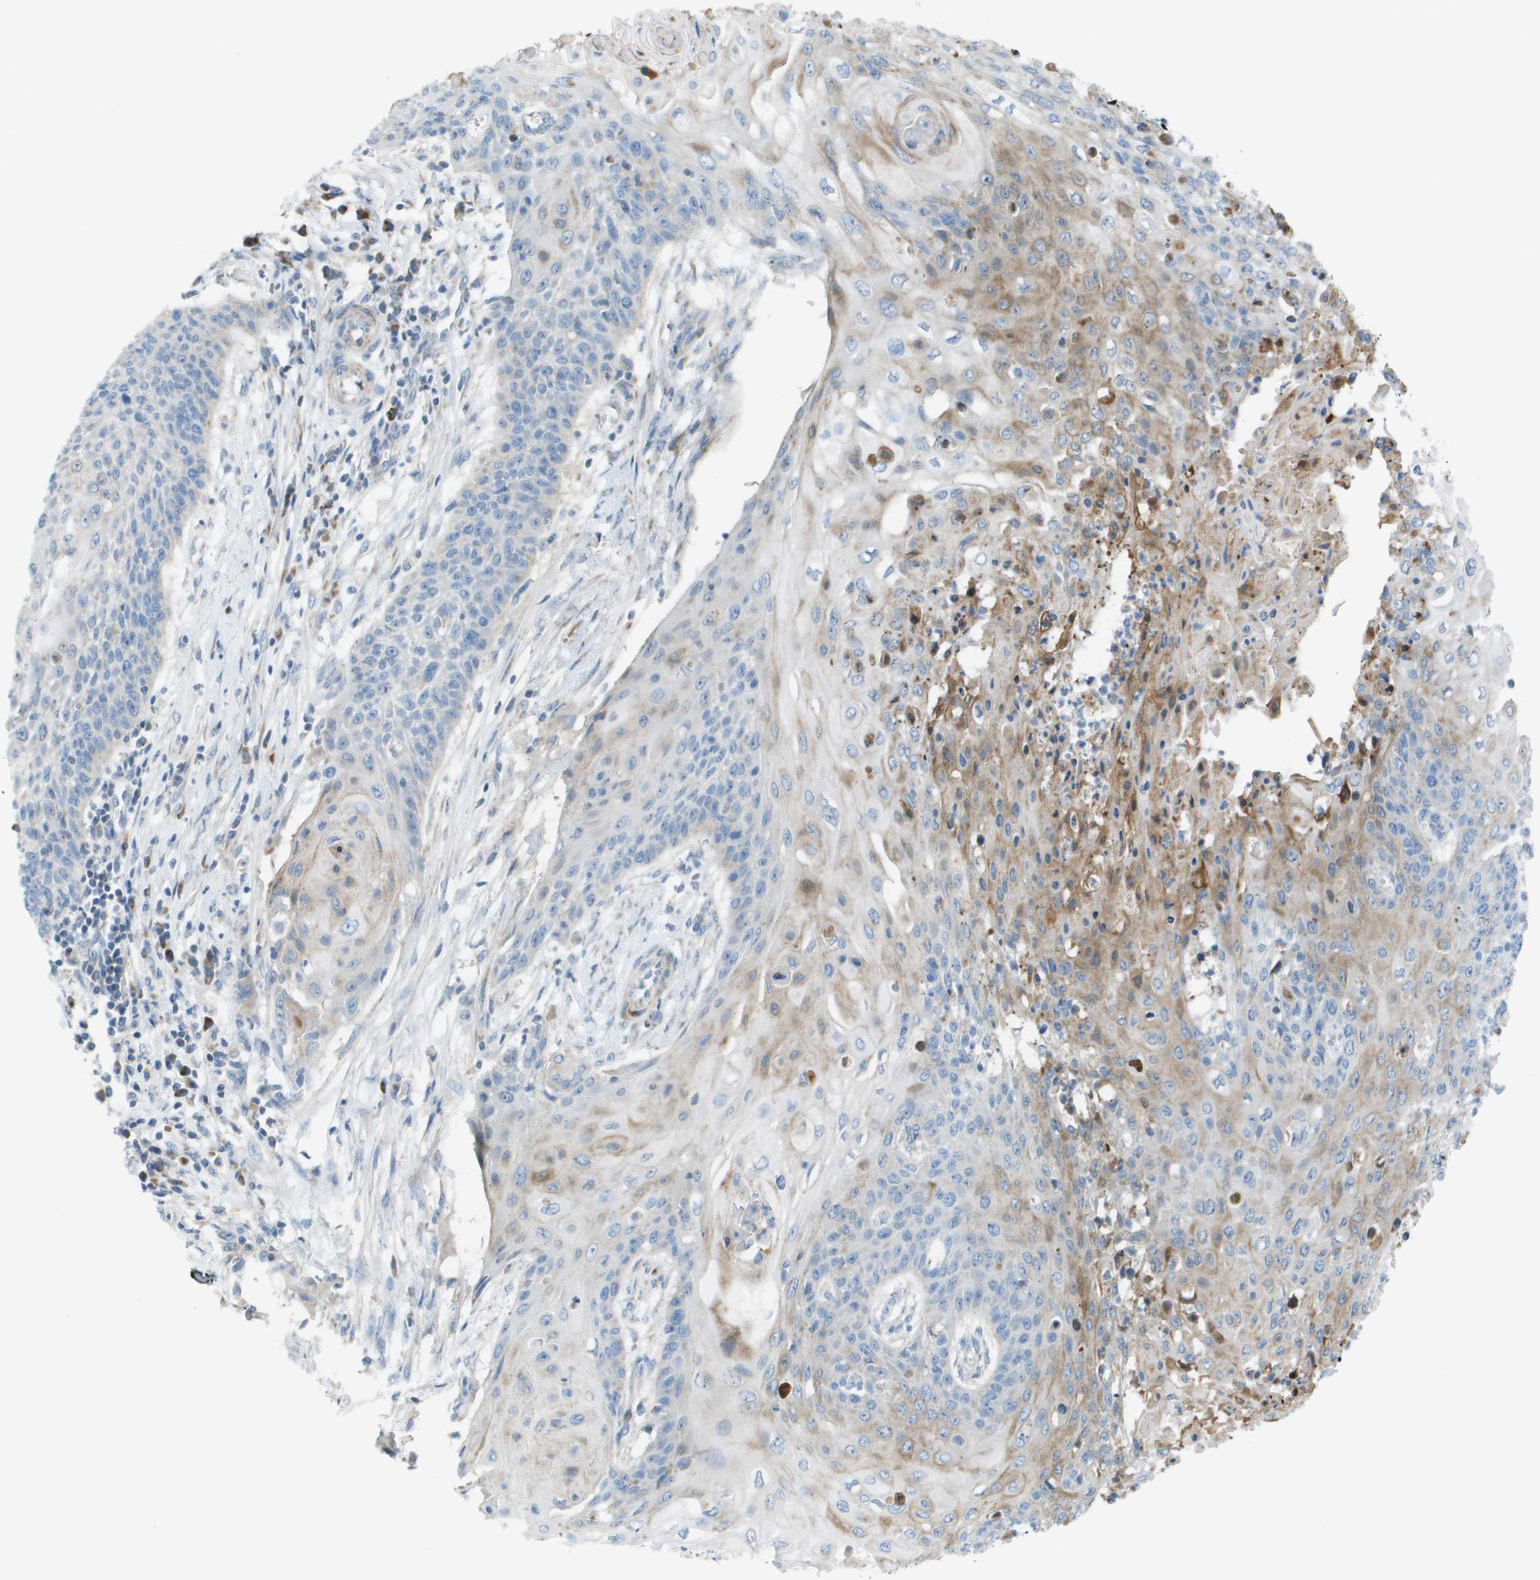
{"staining": {"intensity": "weak", "quantity": "<25%", "location": "cytoplasmic/membranous"}, "tissue": "cervical cancer", "cell_type": "Tumor cells", "image_type": "cancer", "snomed": [{"axis": "morphology", "description": "Squamous cell carcinoma, NOS"}, {"axis": "topography", "description": "Cervix"}], "caption": "Immunohistochemical staining of human cervical cancer (squamous cell carcinoma) demonstrates no significant expression in tumor cells. (Stains: DAB (3,3'-diaminobenzidine) immunohistochemistry (IHC) with hematoxylin counter stain, Microscopy: brightfield microscopy at high magnification).", "gene": "GALNT6", "patient": {"sex": "female", "age": 39}}